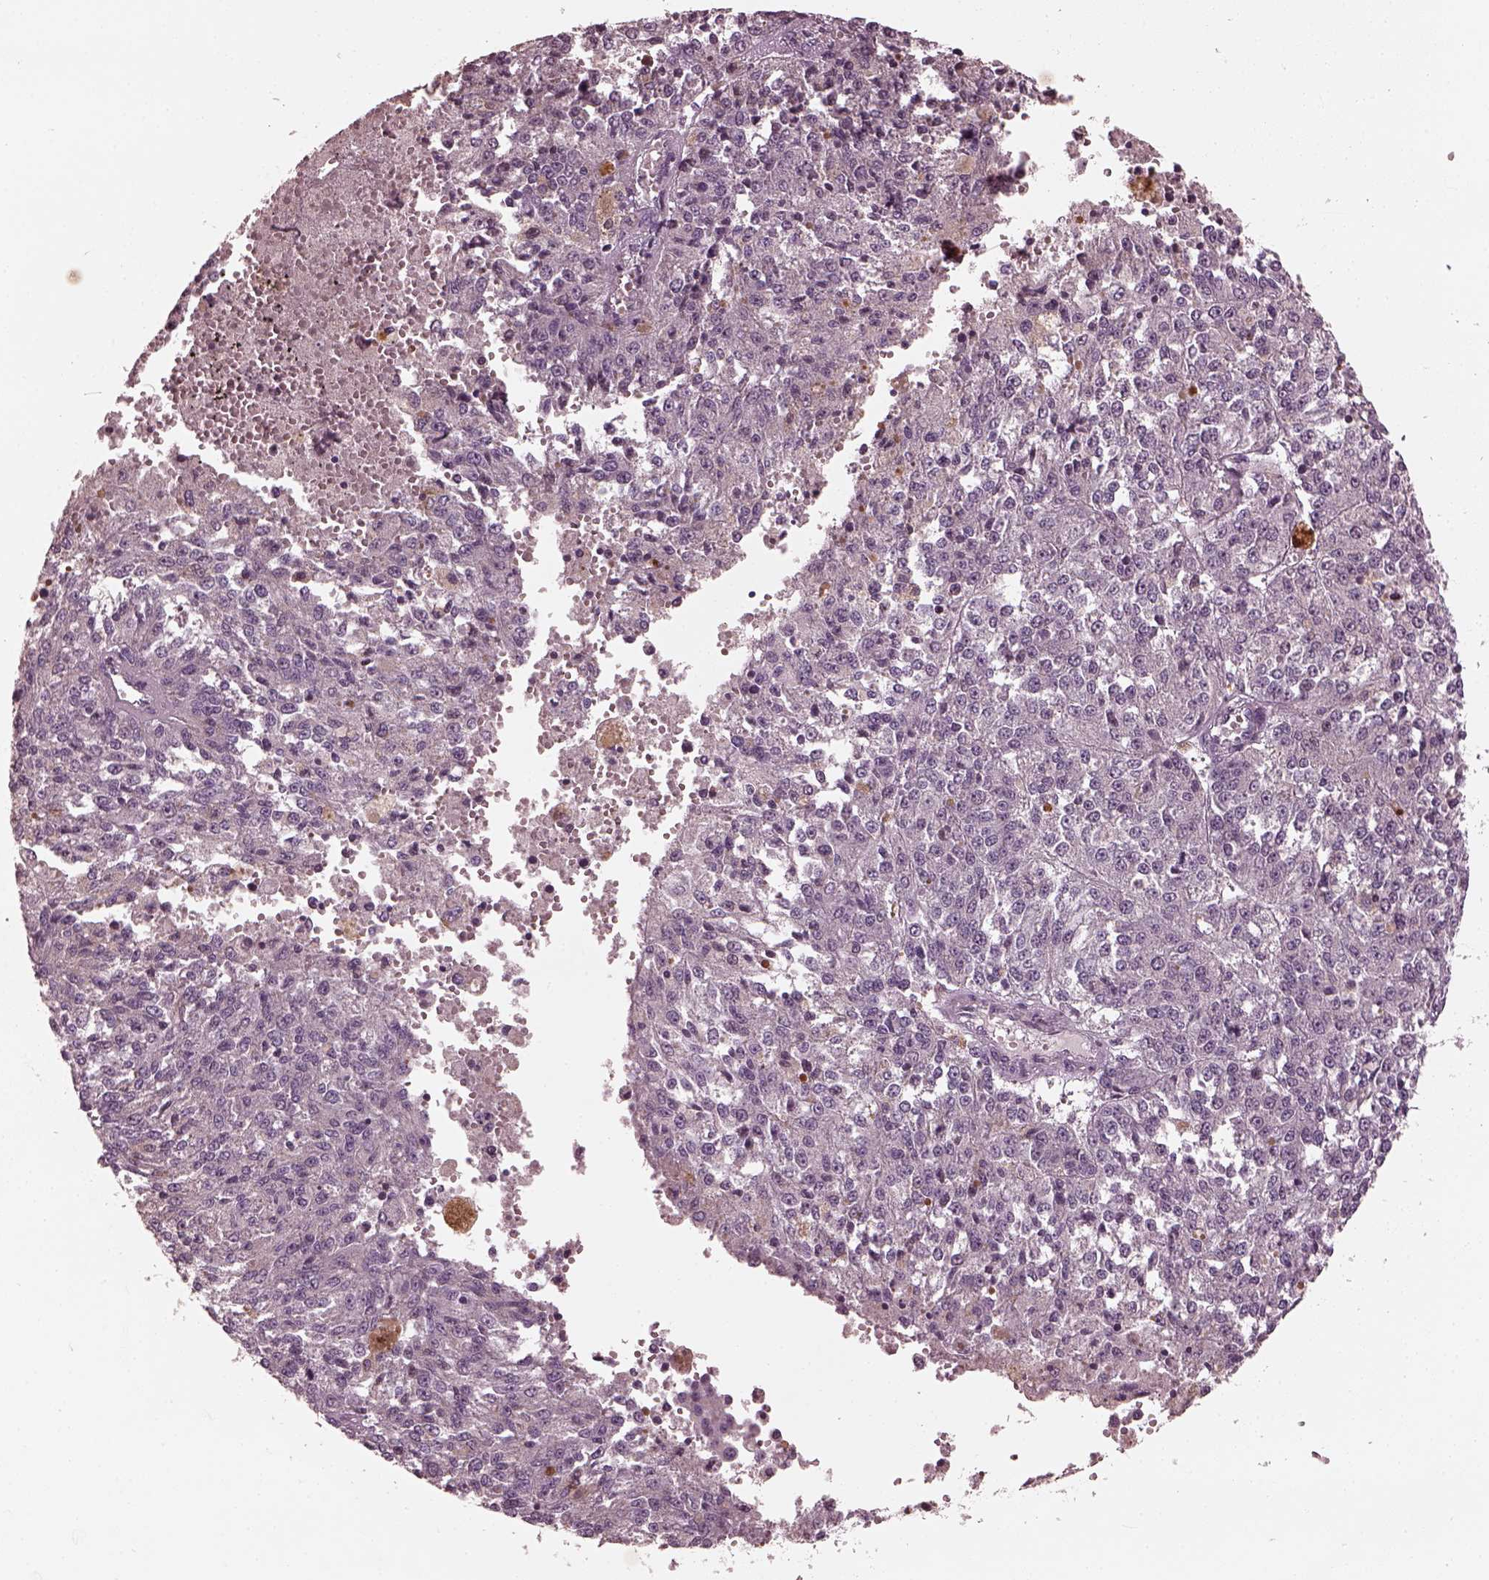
{"staining": {"intensity": "negative", "quantity": "none", "location": "none"}, "tissue": "melanoma", "cell_type": "Tumor cells", "image_type": "cancer", "snomed": [{"axis": "morphology", "description": "Malignant melanoma, Metastatic site"}, {"axis": "topography", "description": "Lymph node"}], "caption": "Immunohistochemistry of human melanoma shows no positivity in tumor cells.", "gene": "OPTC", "patient": {"sex": "female", "age": 64}}